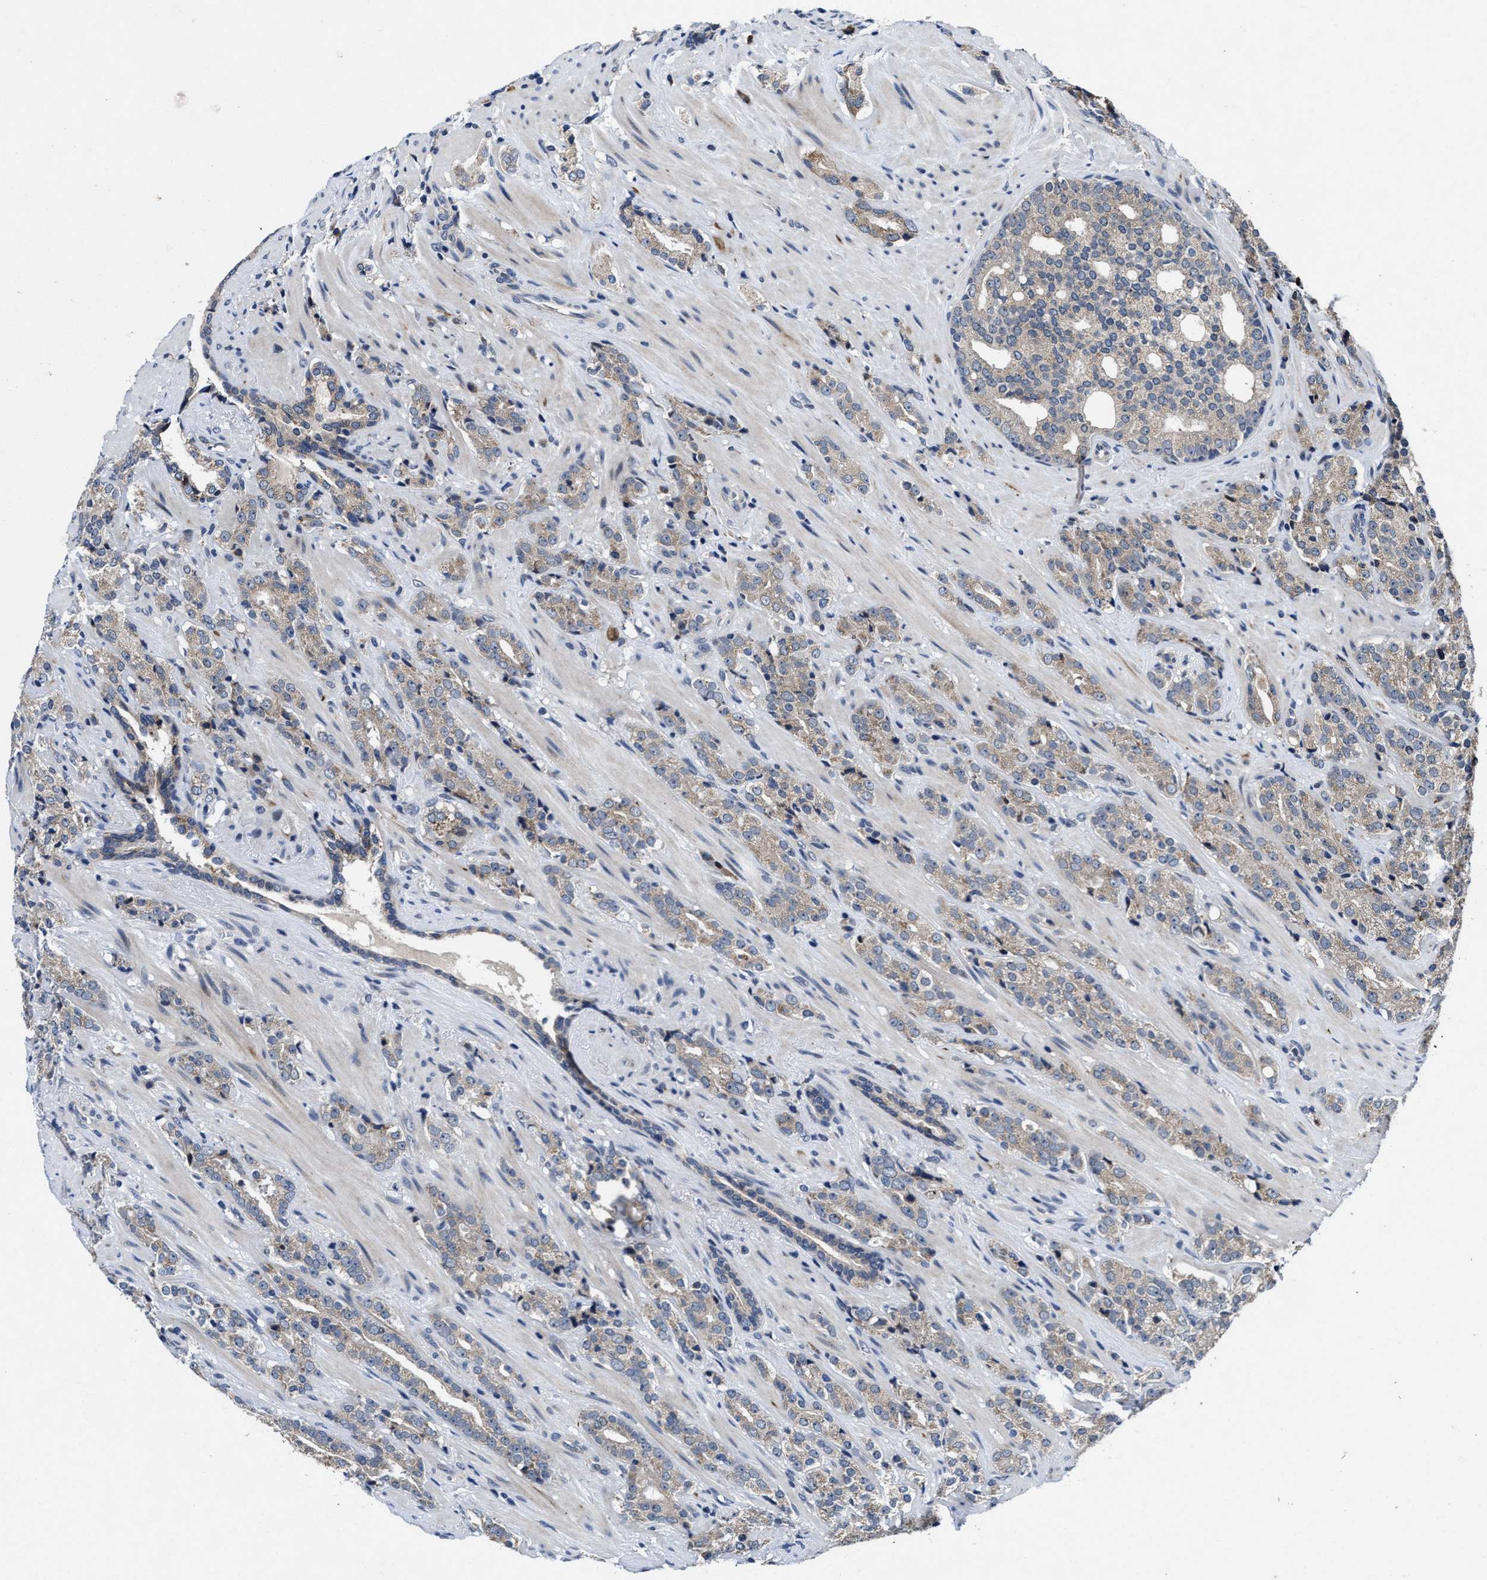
{"staining": {"intensity": "weak", "quantity": "25%-75%", "location": "cytoplasmic/membranous"}, "tissue": "prostate cancer", "cell_type": "Tumor cells", "image_type": "cancer", "snomed": [{"axis": "morphology", "description": "Adenocarcinoma, High grade"}, {"axis": "topography", "description": "Prostate"}], "caption": "A histopathology image of human adenocarcinoma (high-grade) (prostate) stained for a protein demonstrates weak cytoplasmic/membranous brown staining in tumor cells.", "gene": "TMEM53", "patient": {"sex": "male", "age": 71}}